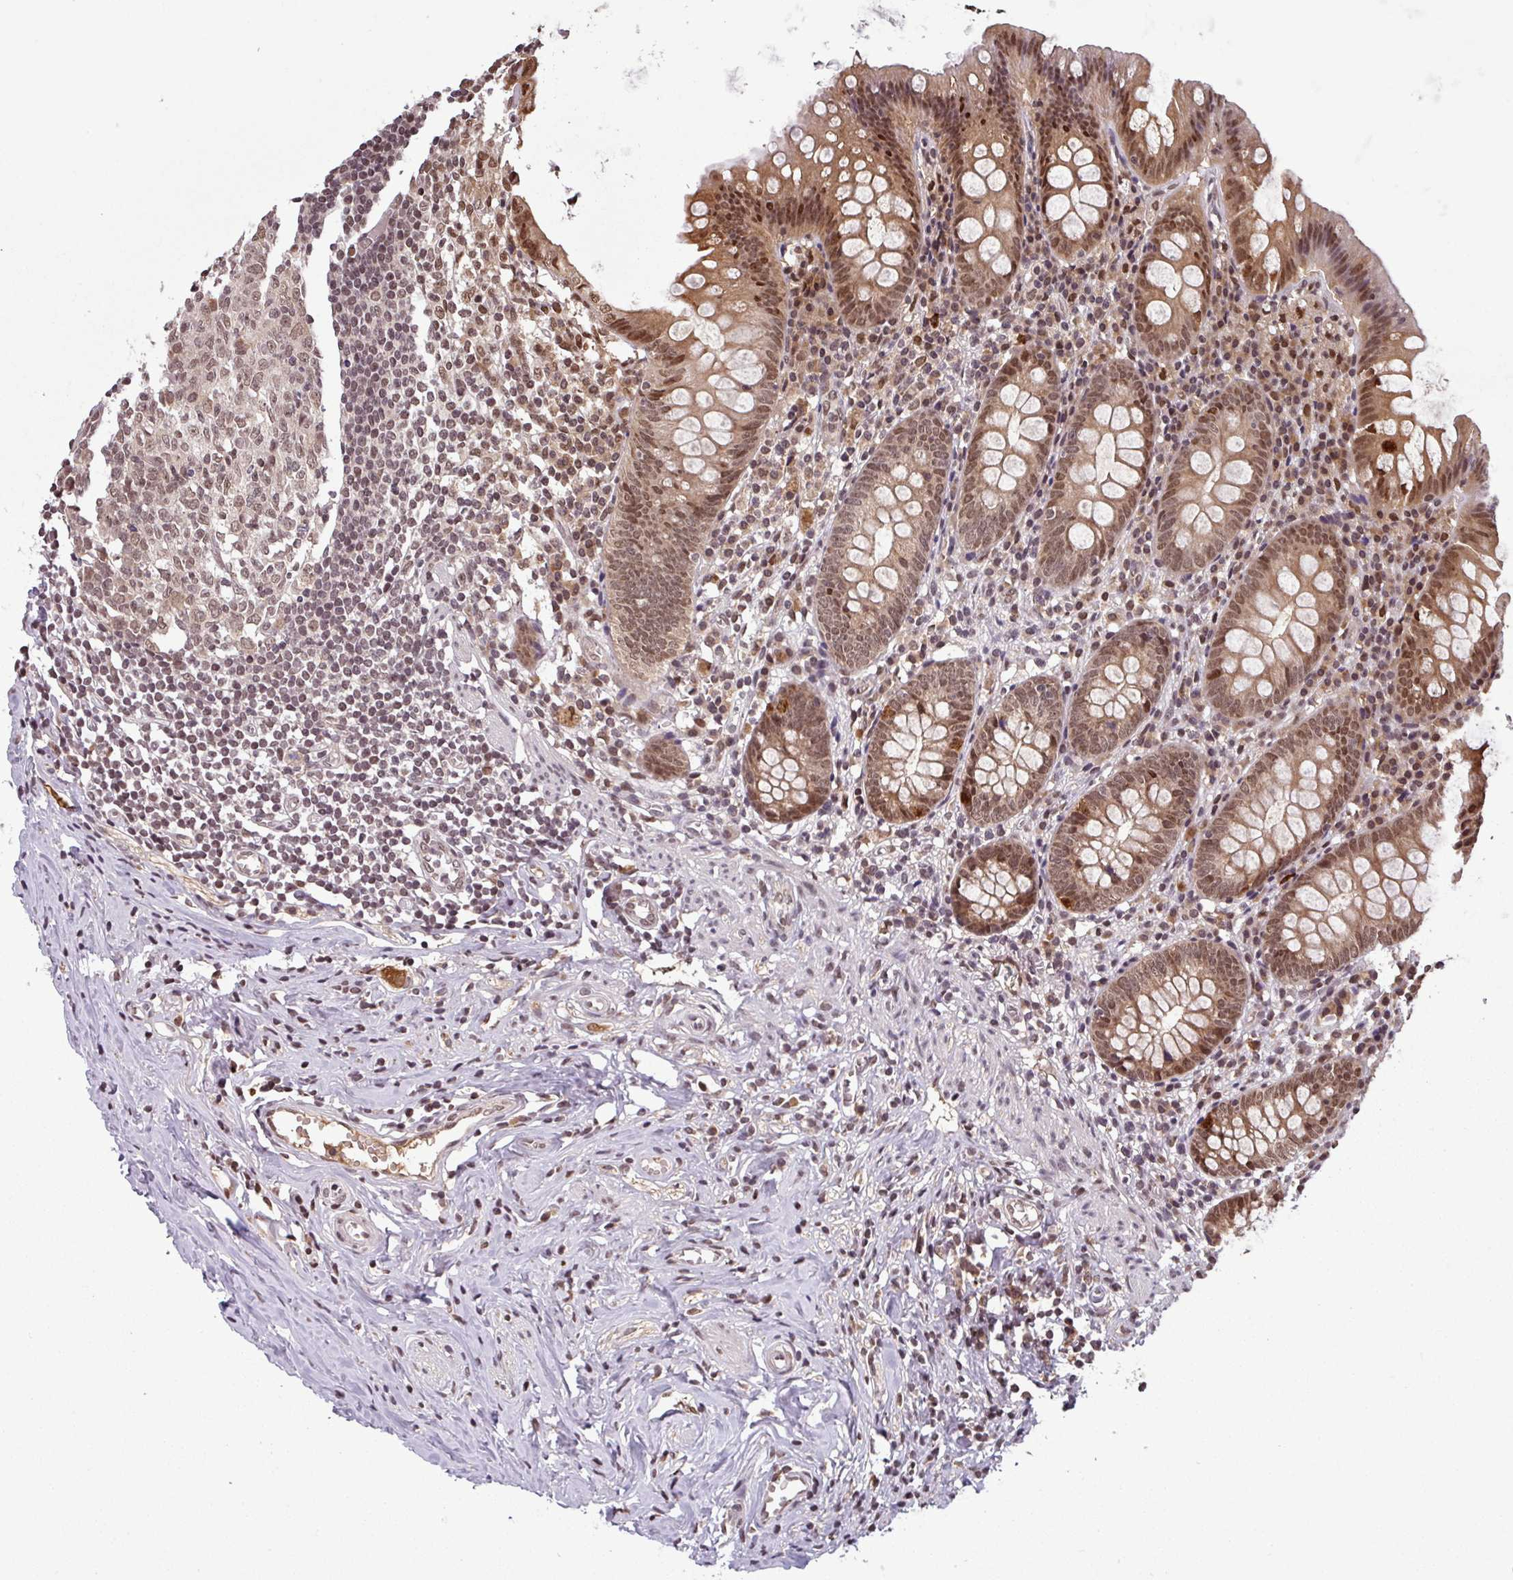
{"staining": {"intensity": "moderate", "quantity": ">75%", "location": "cytoplasmic/membranous,nuclear"}, "tissue": "appendix", "cell_type": "Glandular cells", "image_type": "normal", "snomed": [{"axis": "morphology", "description": "Normal tissue, NOS"}, {"axis": "topography", "description": "Appendix"}], "caption": "This image demonstrates immunohistochemistry (IHC) staining of unremarkable appendix, with medium moderate cytoplasmic/membranous,nuclear positivity in about >75% of glandular cells.", "gene": "NOB1", "patient": {"sex": "female", "age": 51}}